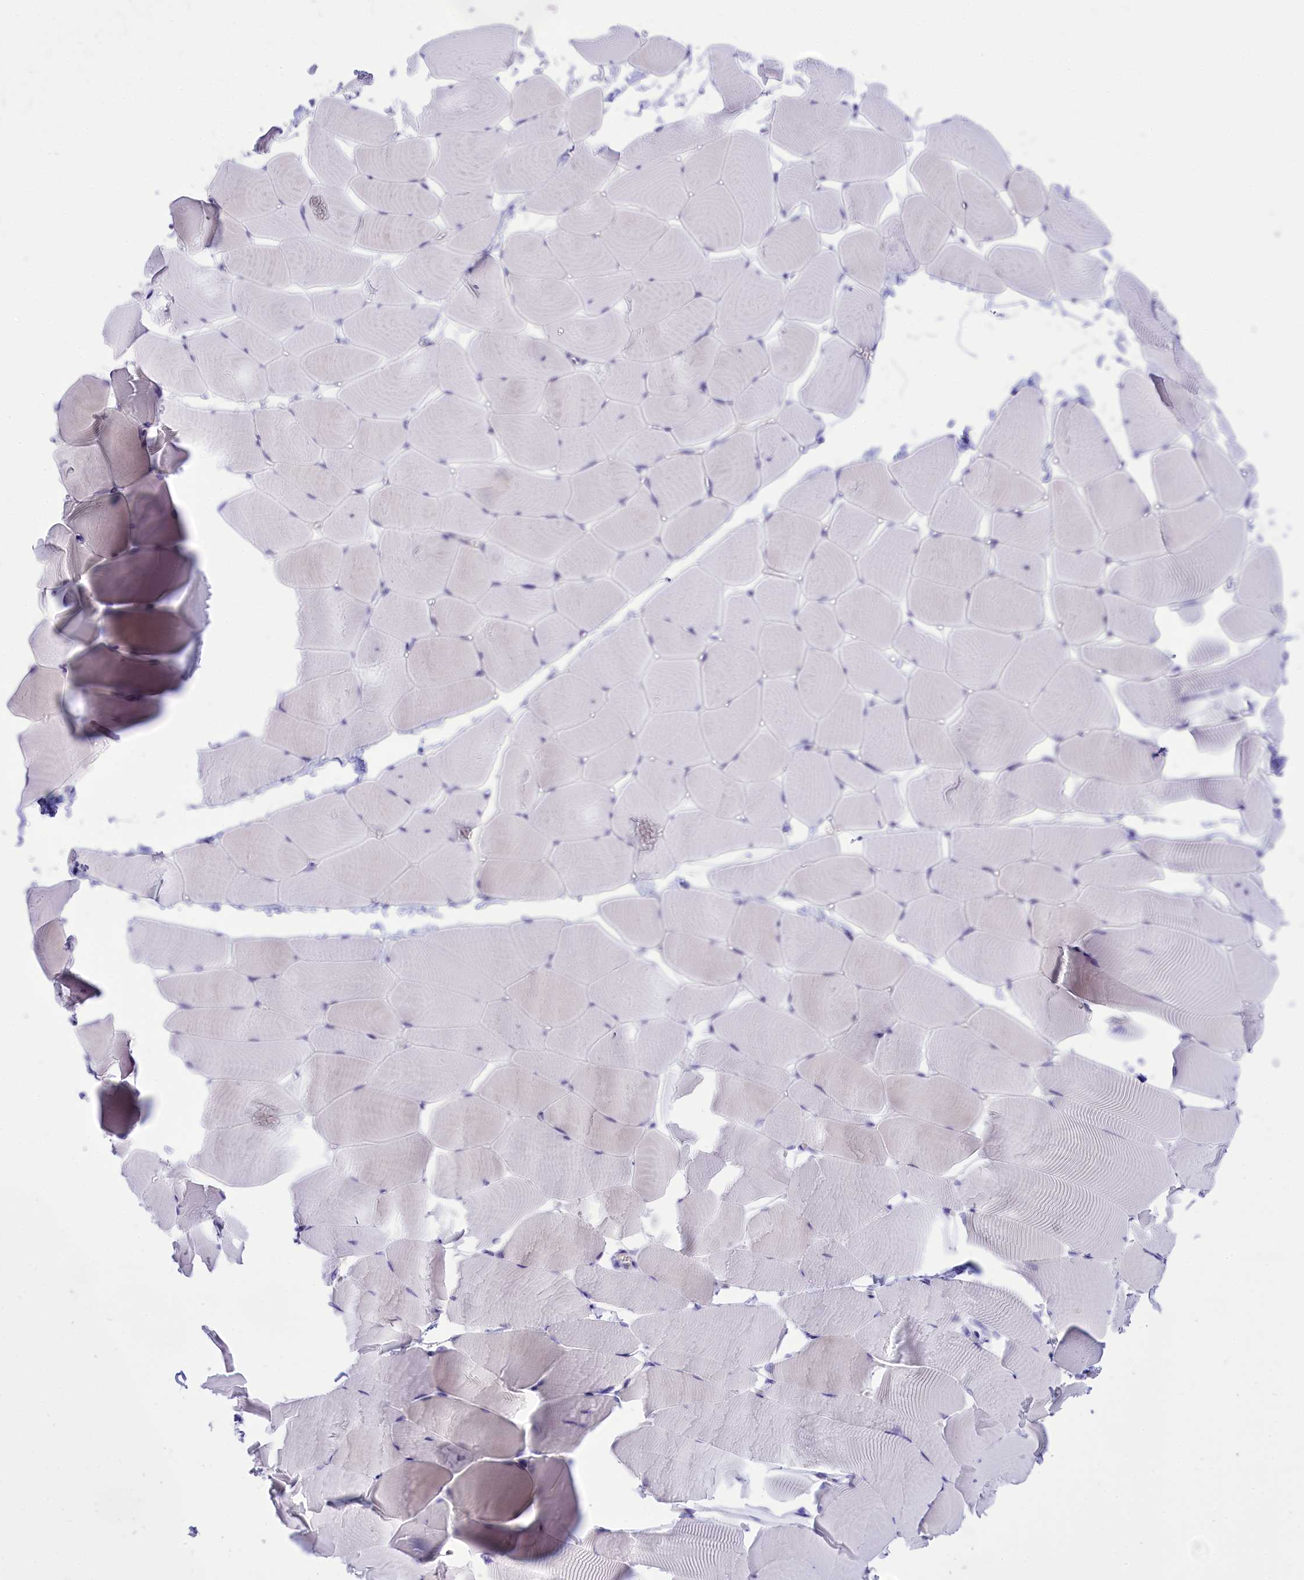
{"staining": {"intensity": "negative", "quantity": "none", "location": "none"}, "tissue": "skeletal muscle", "cell_type": "Myocytes", "image_type": "normal", "snomed": [{"axis": "morphology", "description": "Normal tissue, NOS"}, {"axis": "topography", "description": "Skeletal muscle"}], "caption": "High power microscopy histopathology image of an immunohistochemistry micrograph of benign skeletal muscle, revealing no significant positivity in myocytes. (Brightfield microscopy of DAB immunohistochemistry (IHC) at high magnification).", "gene": "DCAF16", "patient": {"sex": "male", "age": 25}}